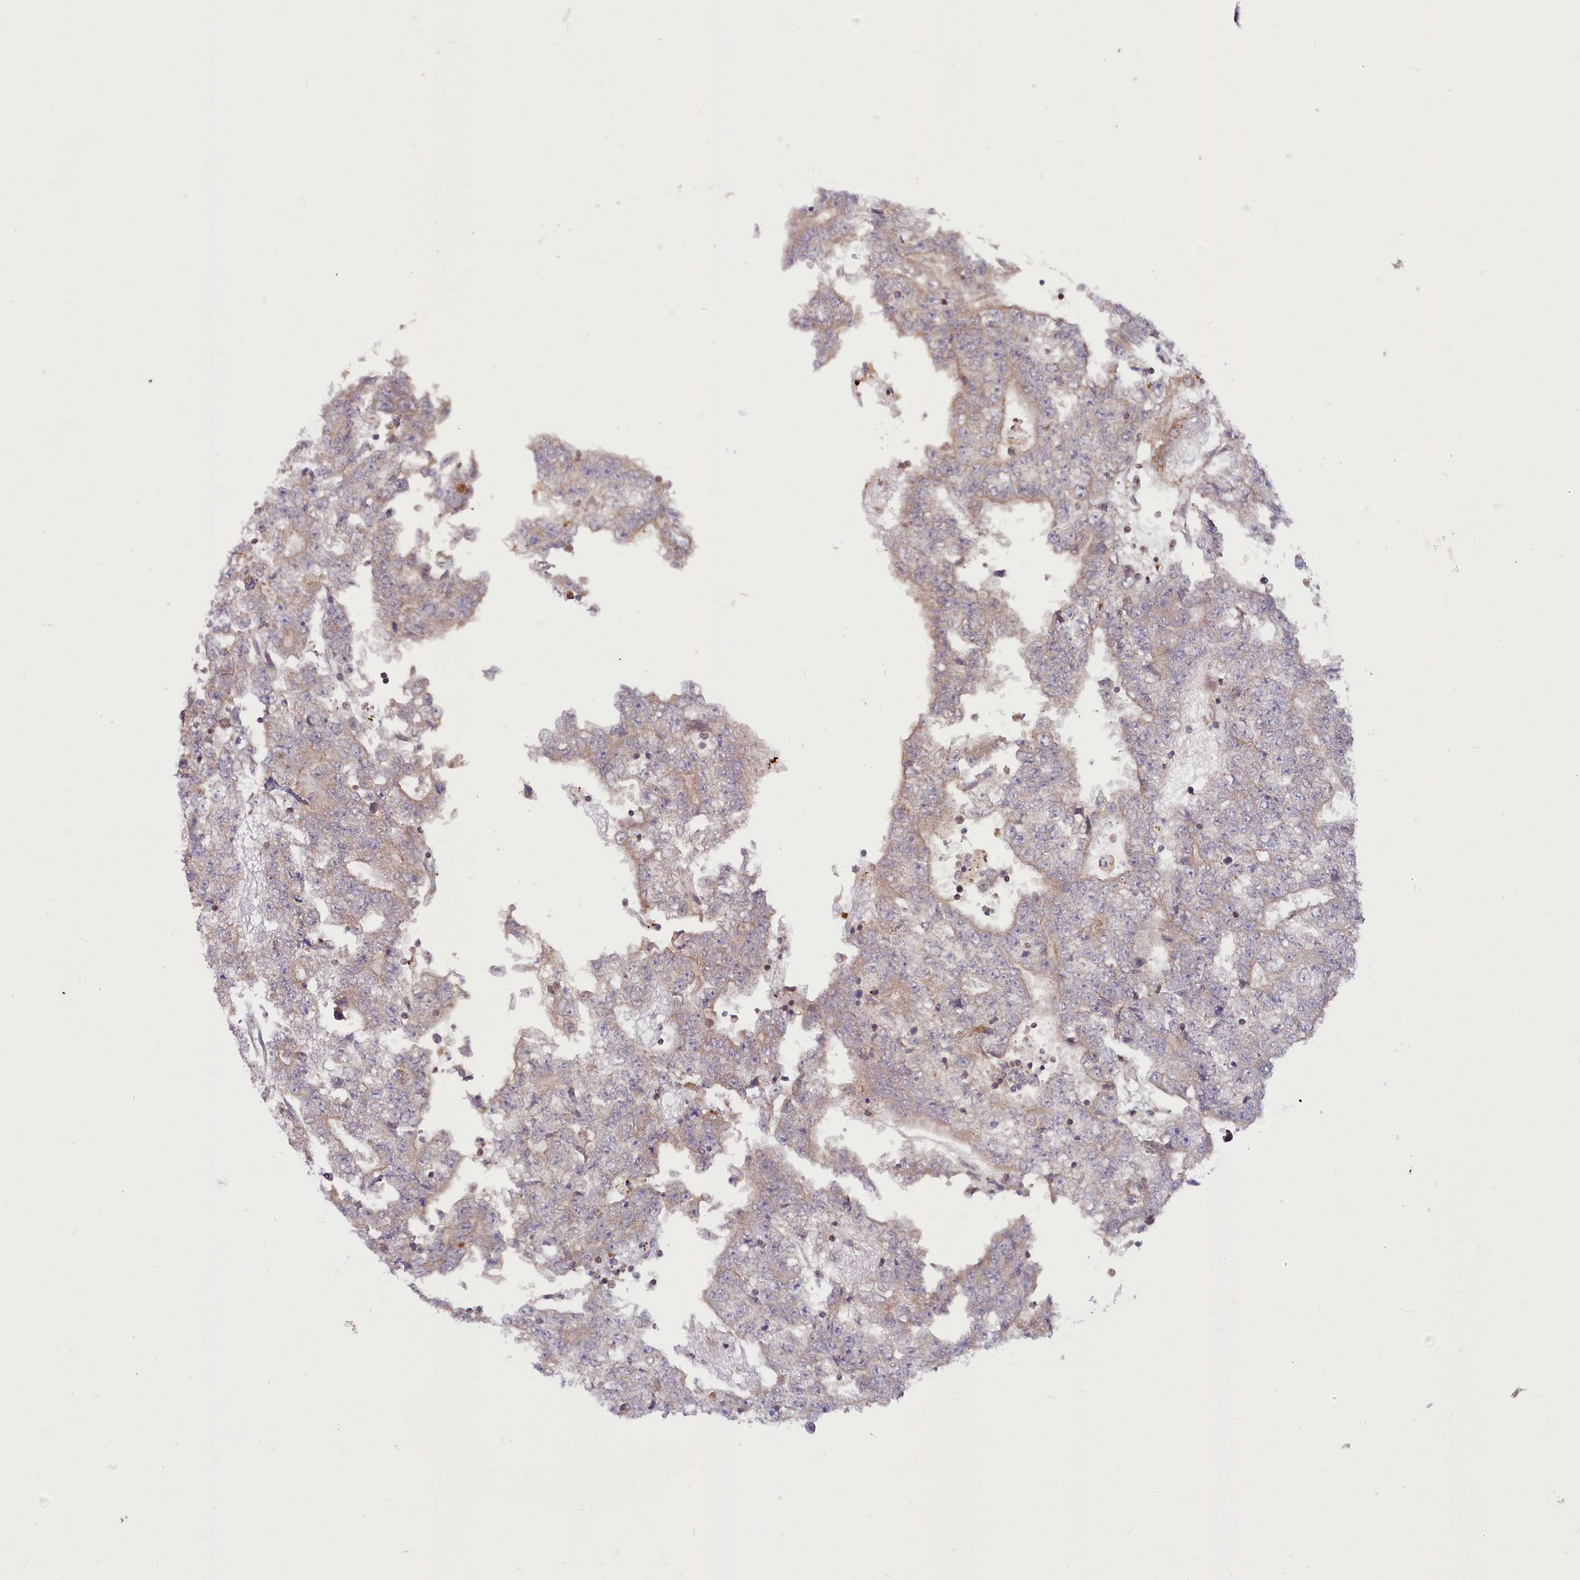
{"staining": {"intensity": "weak", "quantity": "25%-75%", "location": "cytoplasmic/membranous"}, "tissue": "testis cancer", "cell_type": "Tumor cells", "image_type": "cancer", "snomed": [{"axis": "morphology", "description": "Carcinoma, Embryonal, NOS"}, {"axis": "topography", "description": "Testis"}], "caption": "Testis cancer was stained to show a protein in brown. There is low levels of weak cytoplasmic/membranous positivity in about 25%-75% of tumor cells.", "gene": "PHC3", "patient": {"sex": "male", "age": 25}}